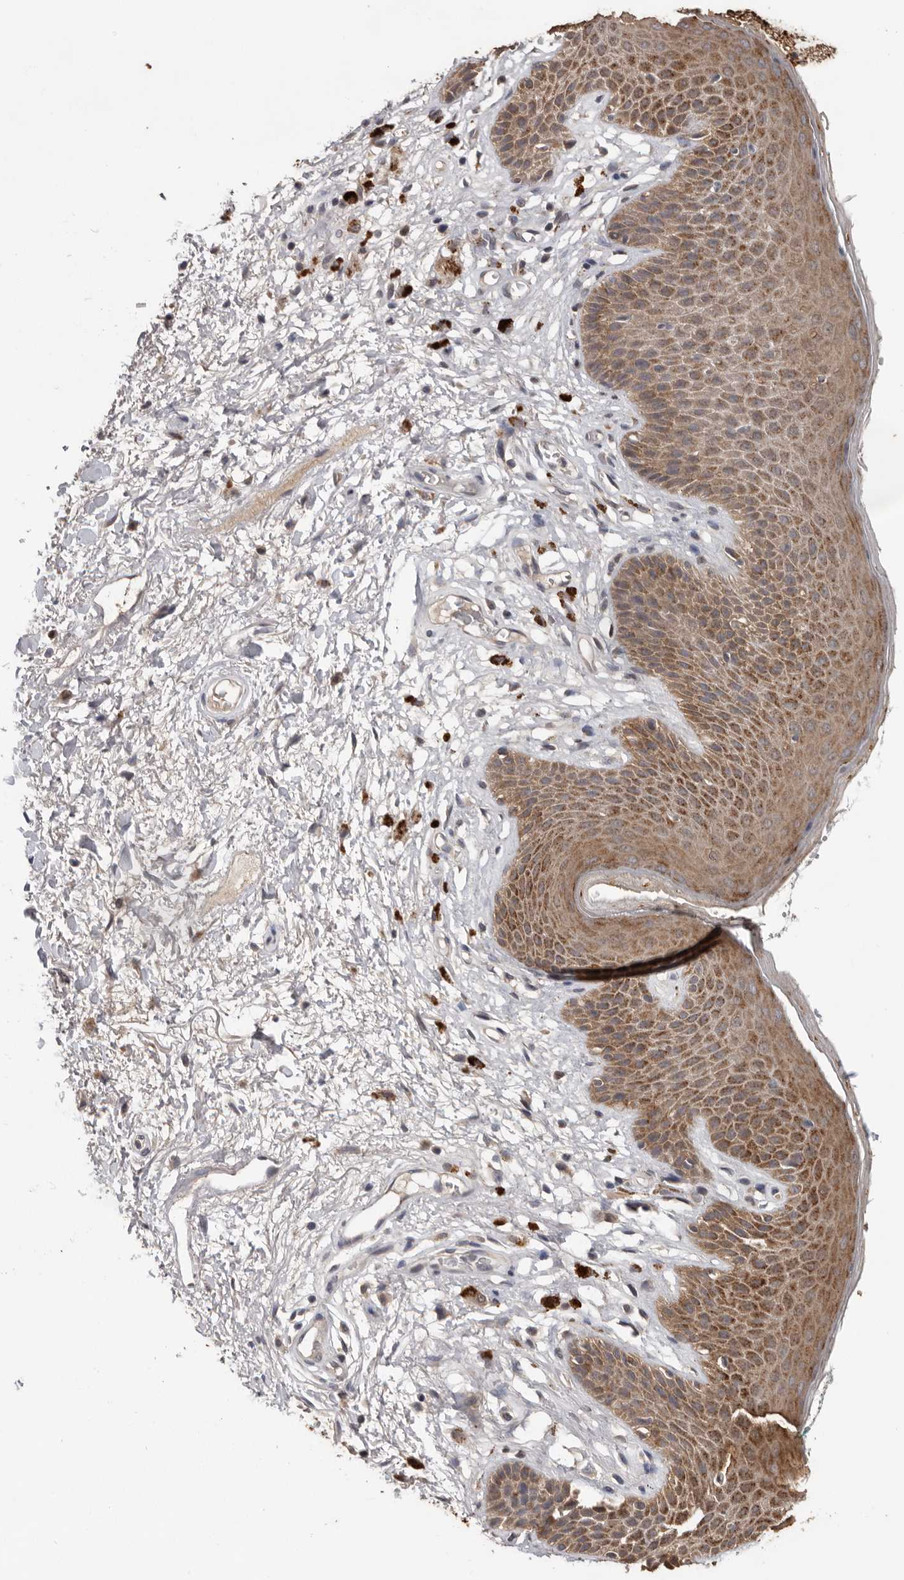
{"staining": {"intensity": "strong", "quantity": "25%-75%", "location": "cytoplasmic/membranous"}, "tissue": "skin", "cell_type": "Epidermal cells", "image_type": "normal", "snomed": [{"axis": "morphology", "description": "Normal tissue, NOS"}, {"axis": "topography", "description": "Anal"}], "caption": "Immunohistochemical staining of normal skin exhibits strong cytoplasmic/membranous protein positivity in approximately 25%-75% of epidermal cells.", "gene": "MTF1", "patient": {"sex": "male", "age": 74}}